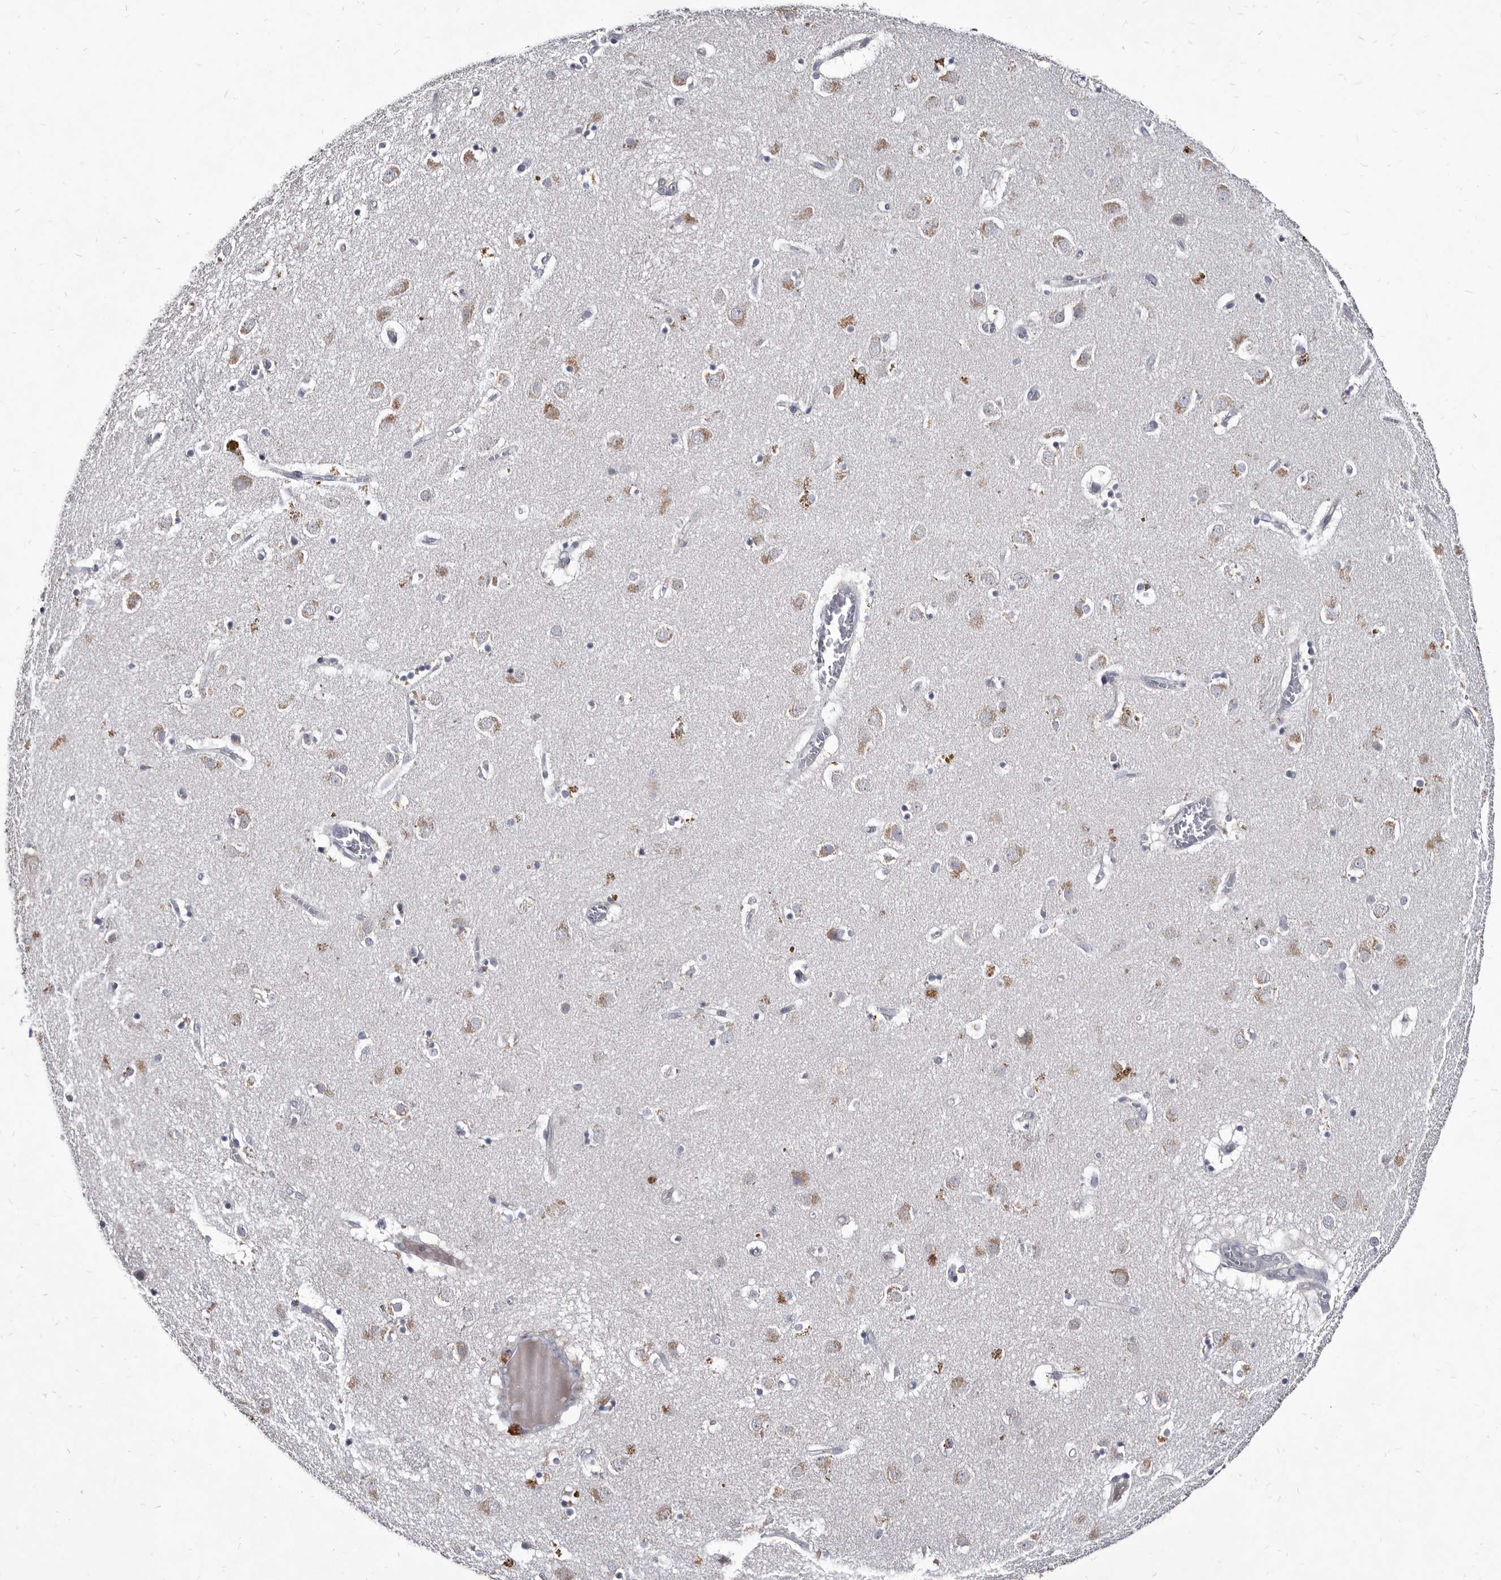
{"staining": {"intensity": "weak", "quantity": "<25%", "location": "cytoplasmic/membranous"}, "tissue": "caudate", "cell_type": "Glial cells", "image_type": "normal", "snomed": [{"axis": "morphology", "description": "Normal tissue, NOS"}, {"axis": "topography", "description": "Lateral ventricle wall"}], "caption": "The IHC photomicrograph has no significant expression in glial cells of caudate.", "gene": "ABCF2", "patient": {"sex": "male", "age": 70}}